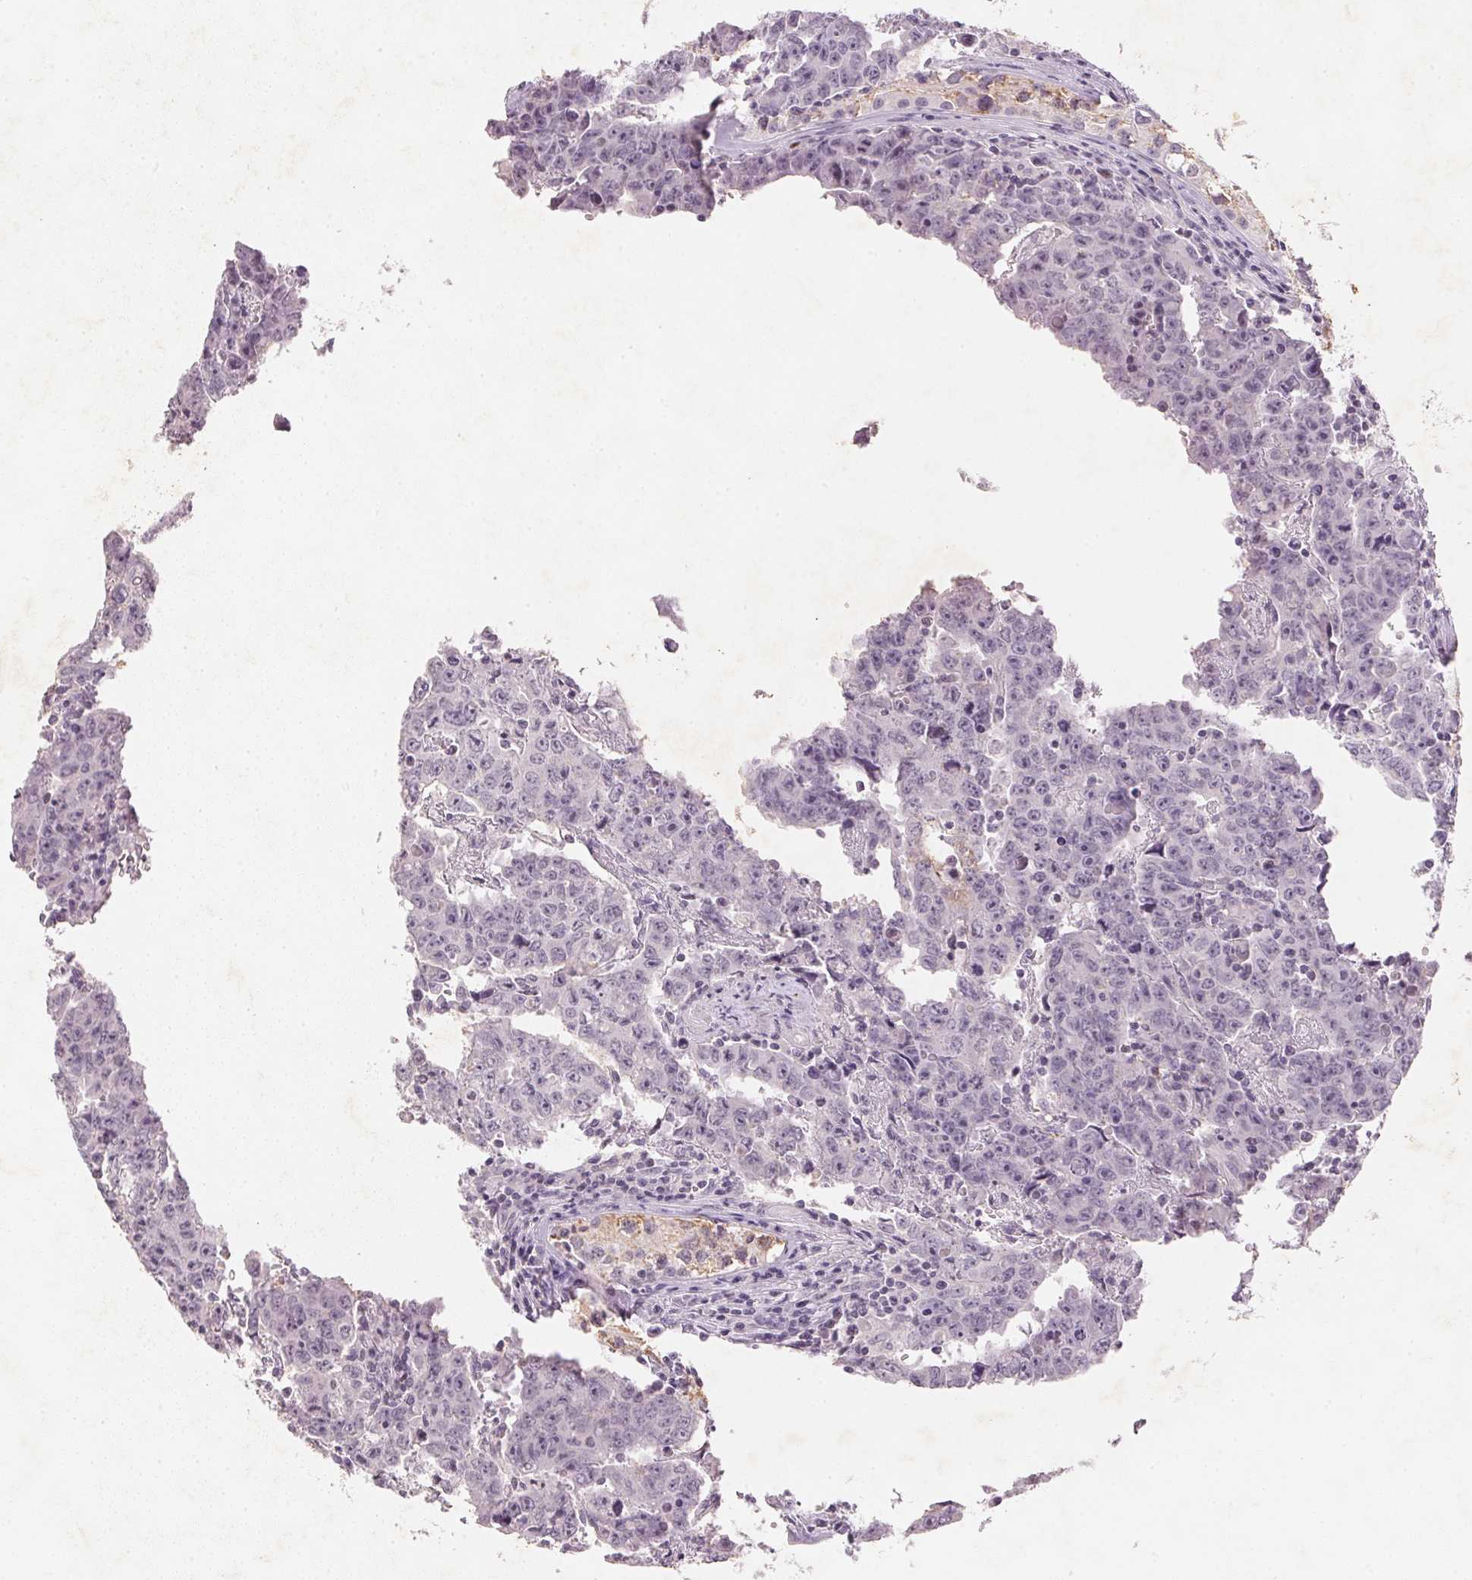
{"staining": {"intensity": "negative", "quantity": "none", "location": "none"}, "tissue": "testis cancer", "cell_type": "Tumor cells", "image_type": "cancer", "snomed": [{"axis": "morphology", "description": "Carcinoma, Embryonal, NOS"}, {"axis": "topography", "description": "Testis"}], "caption": "Testis cancer (embryonal carcinoma) was stained to show a protein in brown. There is no significant expression in tumor cells. (DAB IHC visualized using brightfield microscopy, high magnification).", "gene": "SMTN", "patient": {"sex": "male", "age": 22}}